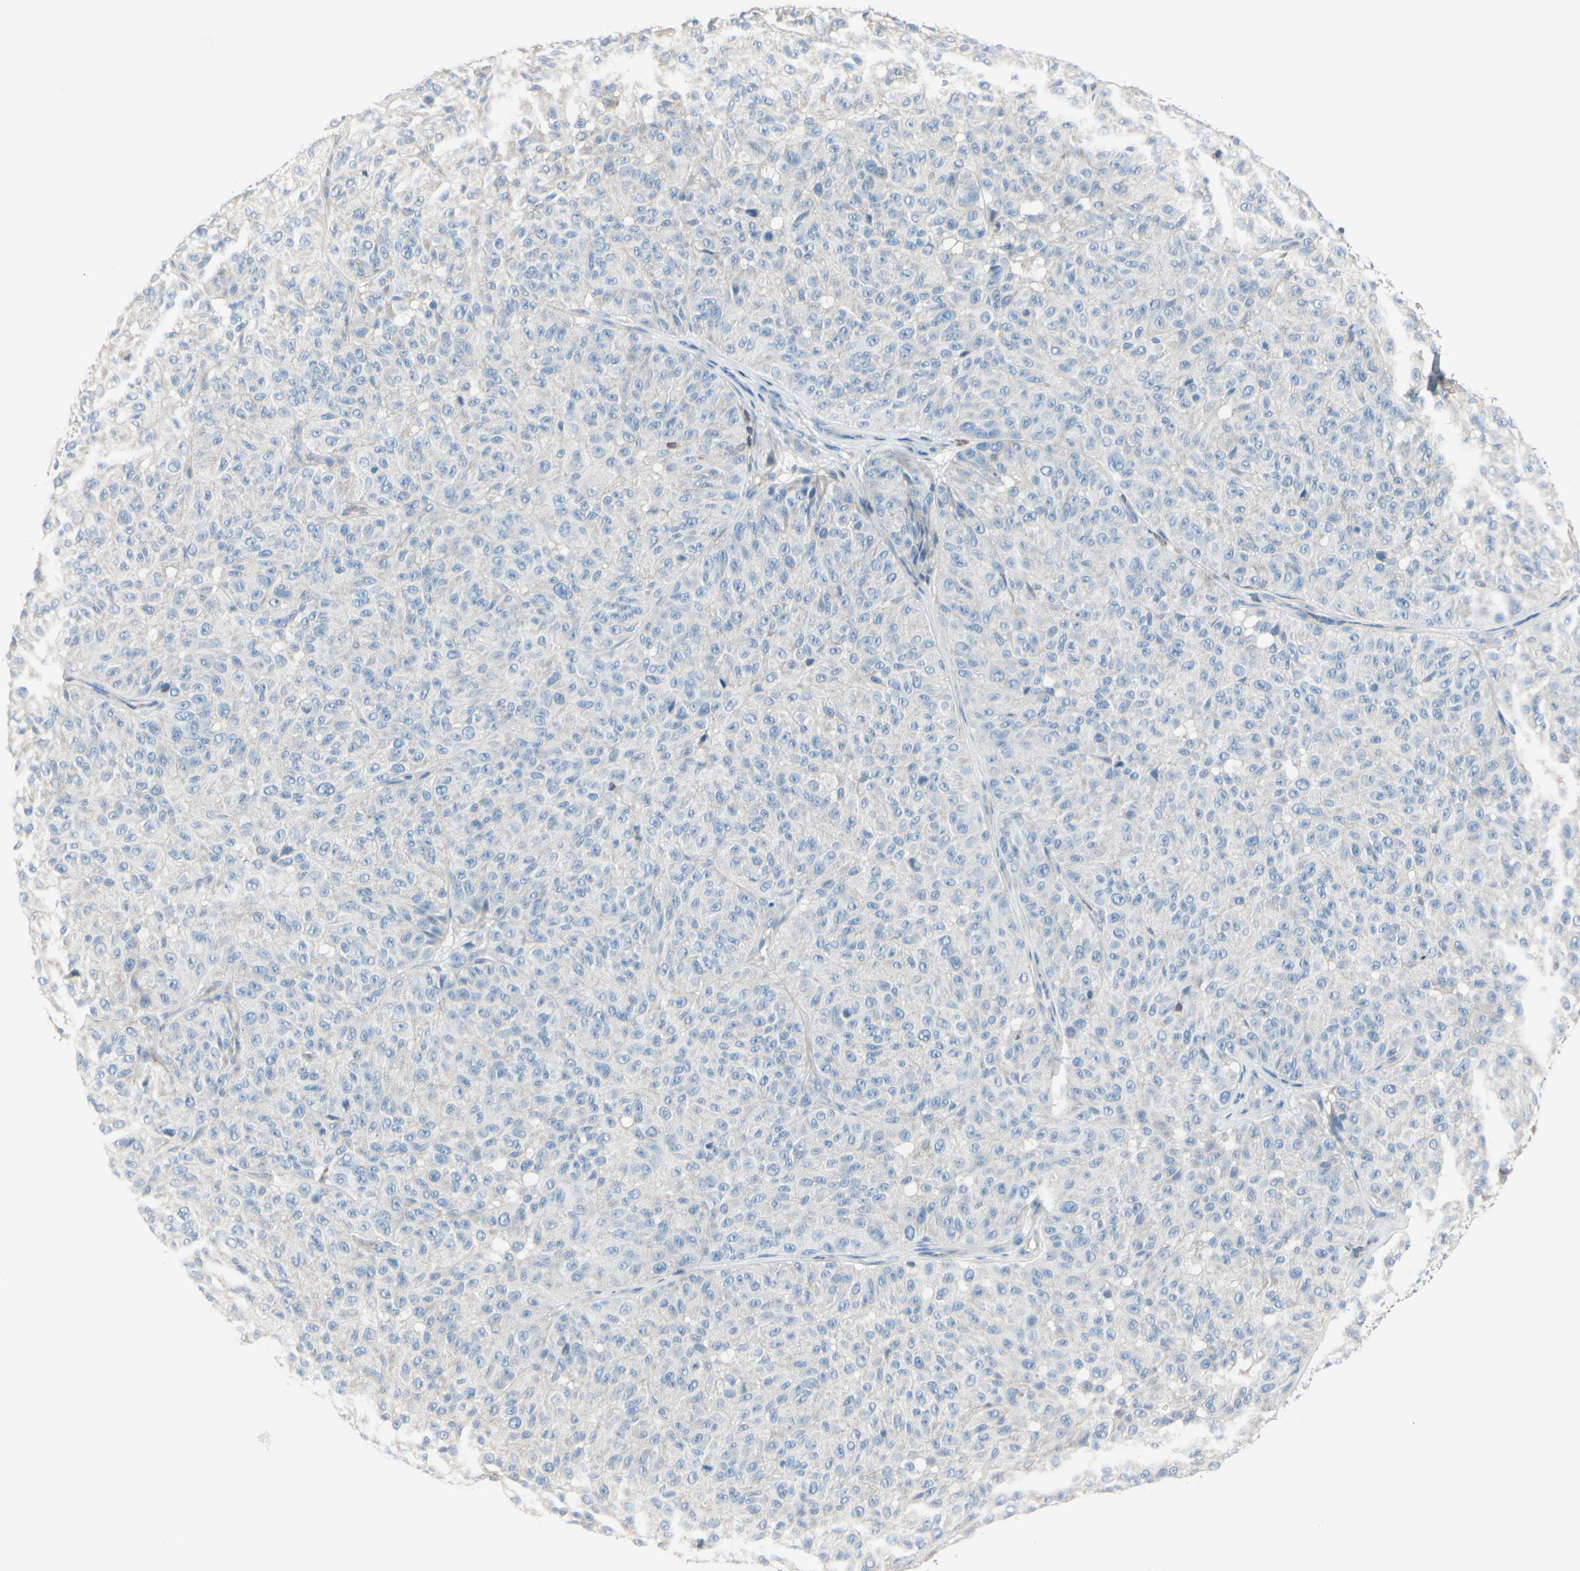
{"staining": {"intensity": "negative", "quantity": "none", "location": "none"}, "tissue": "melanoma", "cell_type": "Tumor cells", "image_type": "cancer", "snomed": [{"axis": "morphology", "description": "Malignant melanoma, NOS"}, {"axis": "topography", "description": "Skin"}], "caption": "DAB (3,3'-diaminobenzidine) immunohistochemical staining of malignant melanoma exhibits no significant staining in tumor cells.", "gene": "SLC9A3R1", "patient": {"sex": "female", "age": 46}}